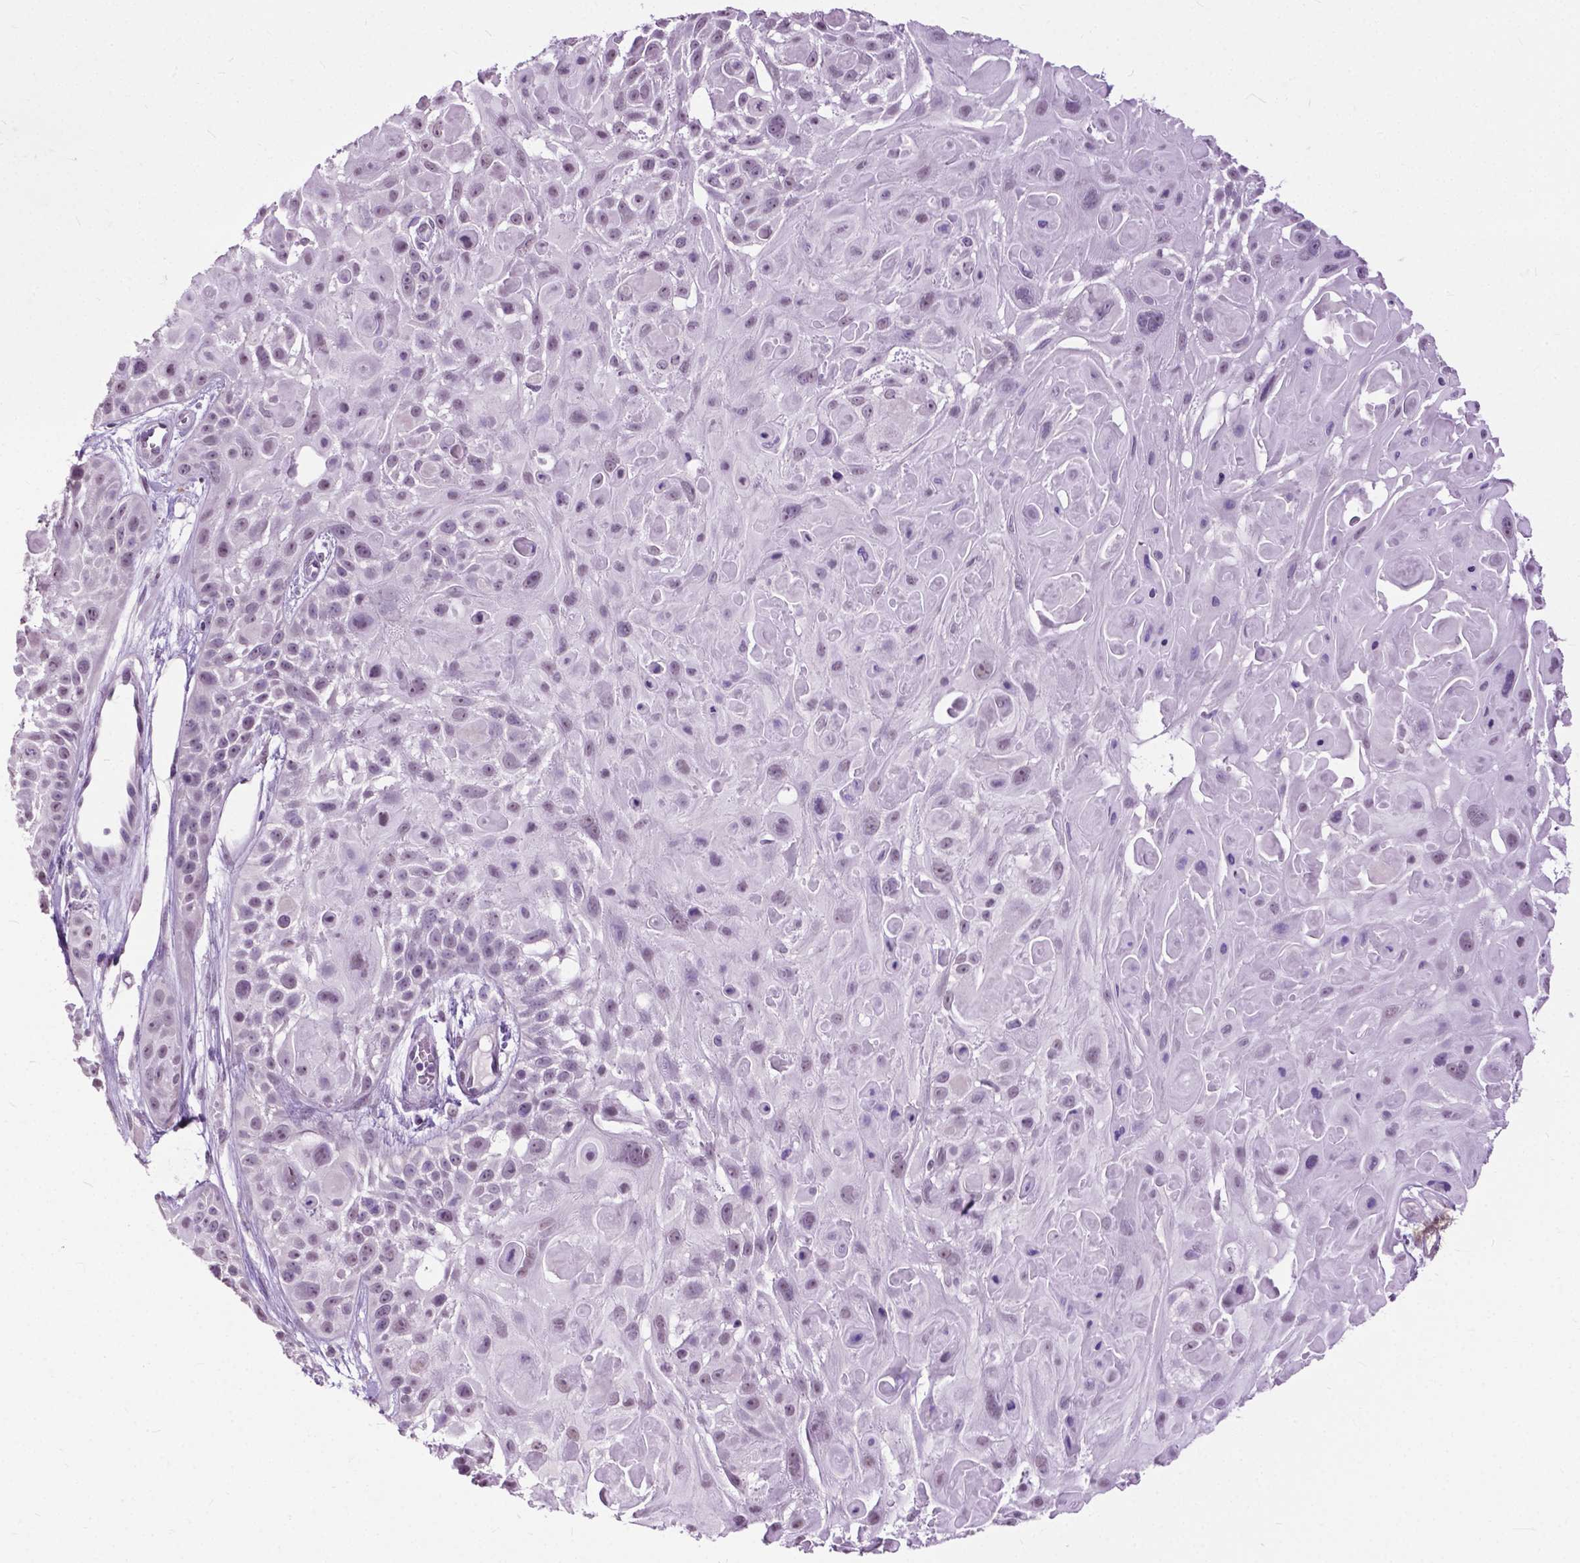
{"staining": {"intensity": "negative", "quantity": "none", "location": "none"}, "tissue": "skin cancer", "cell_type": "Tumor cells", "image_type": "cancer", "snomed": [{"axis": "morphology", "description": "Squamous cell carcinoma, NOS"}, {"axis": "topography", "description": "Skin"}, {"axis": "topography", "description": "Anal"}], "caption": "An immunohistochemistry (IHC) micrograph of squamous cell carcinoma (skin) is shown. There is no staining in tumor cells of squamous cell carcinoma (skin).", "gene": "GPR37L1", "patient": {"sex": "female", "age": 75}}